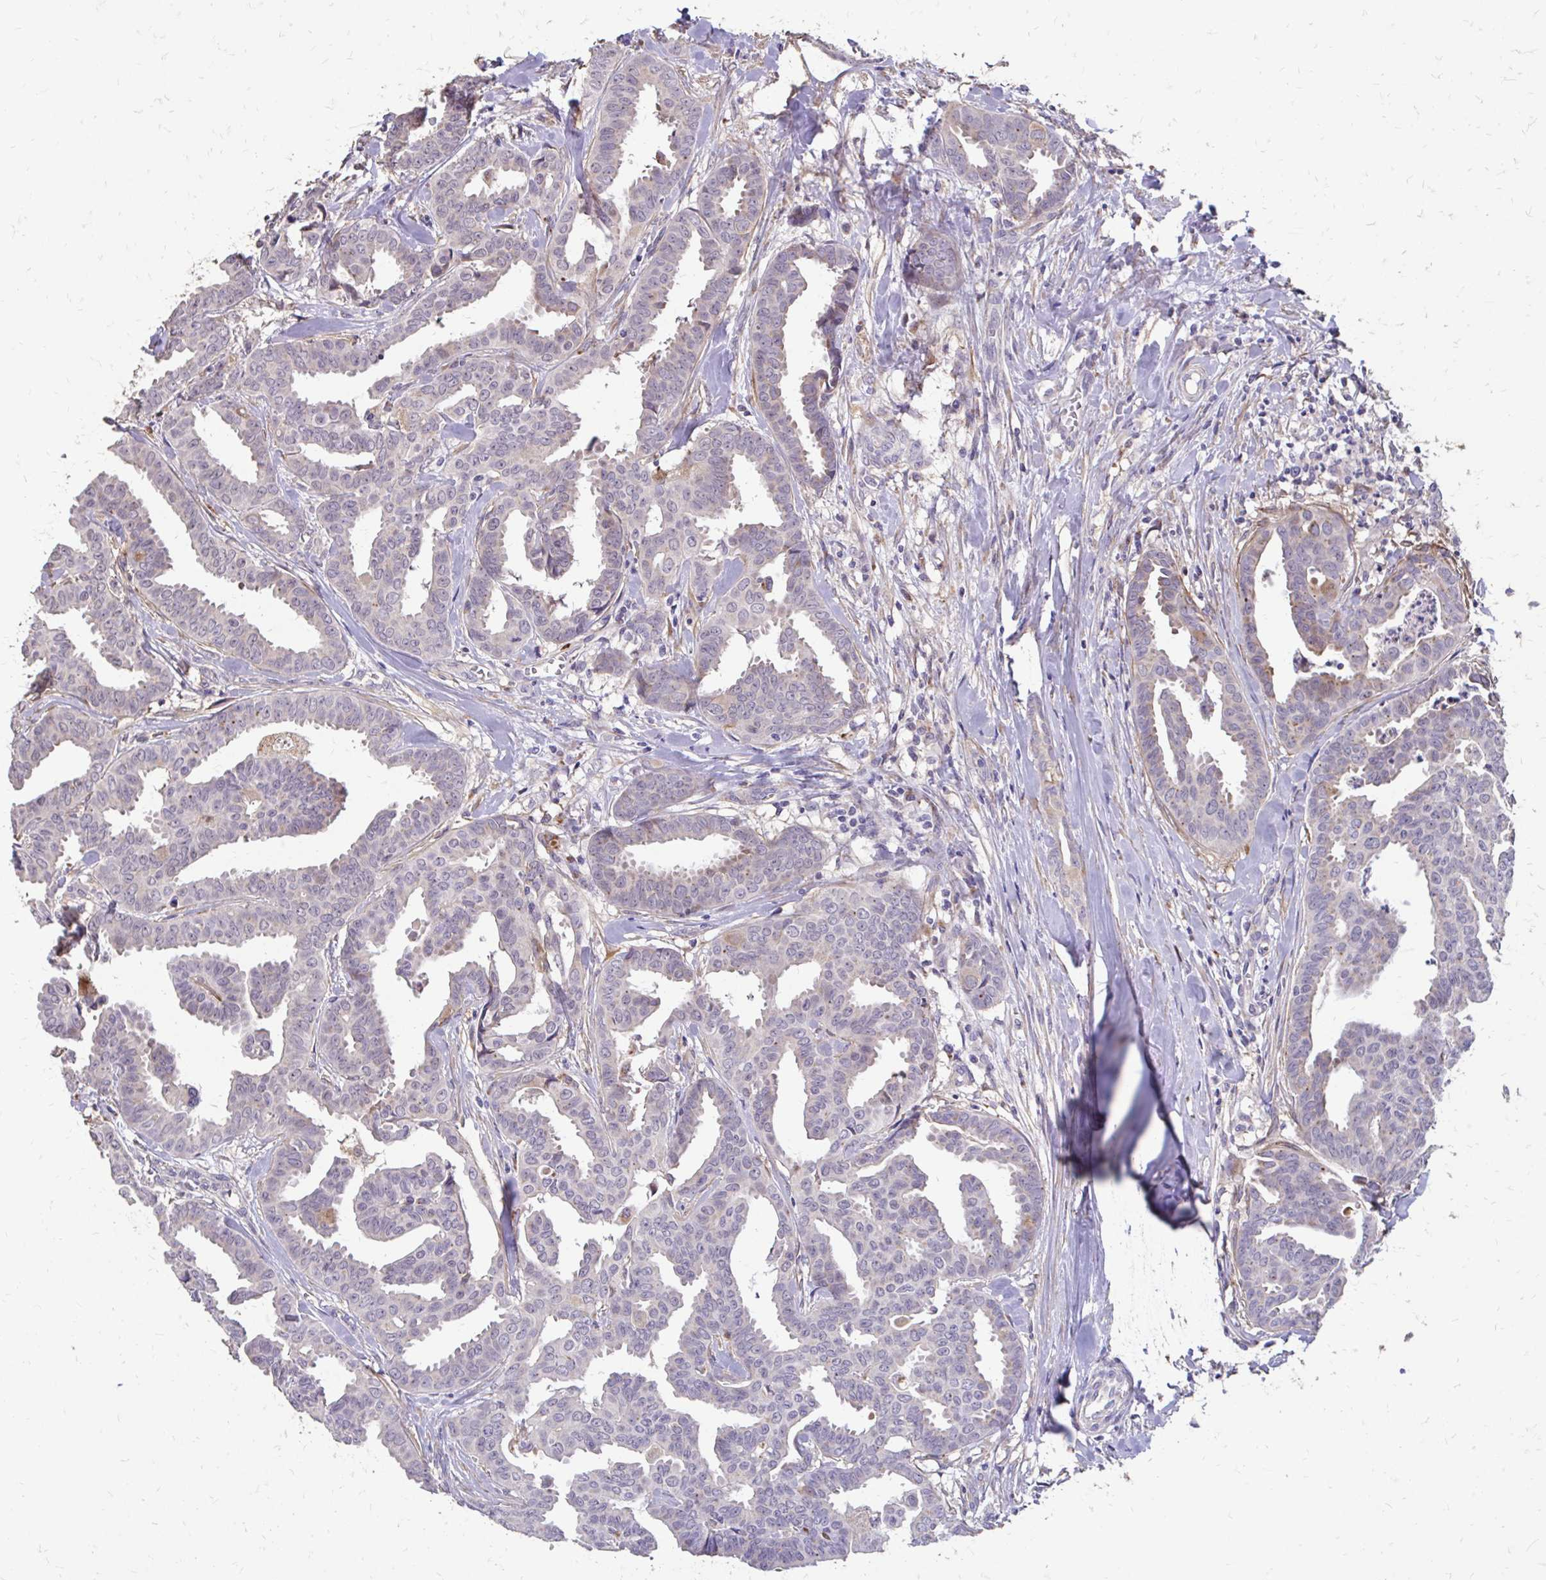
{"staining": {"intensity": "negative", "quantity": "none", "location": "none"}, "tissue": "breast cancer", "cell_type": "Tumor cells", "image_type": "cancer", "snomed": [{"axis": "morphology", "description": "Duct carcinoma"}, {"axis": "topography", "description": "Breast"}], "caption": "This is a histopathology image of immunohistochemistry (IHC) staining of breast cancer (intraductal carcinoma), which shows no expression in tumor cells.", "gene": "MYORG", "patient": {"sex": "female", "age": 45}}